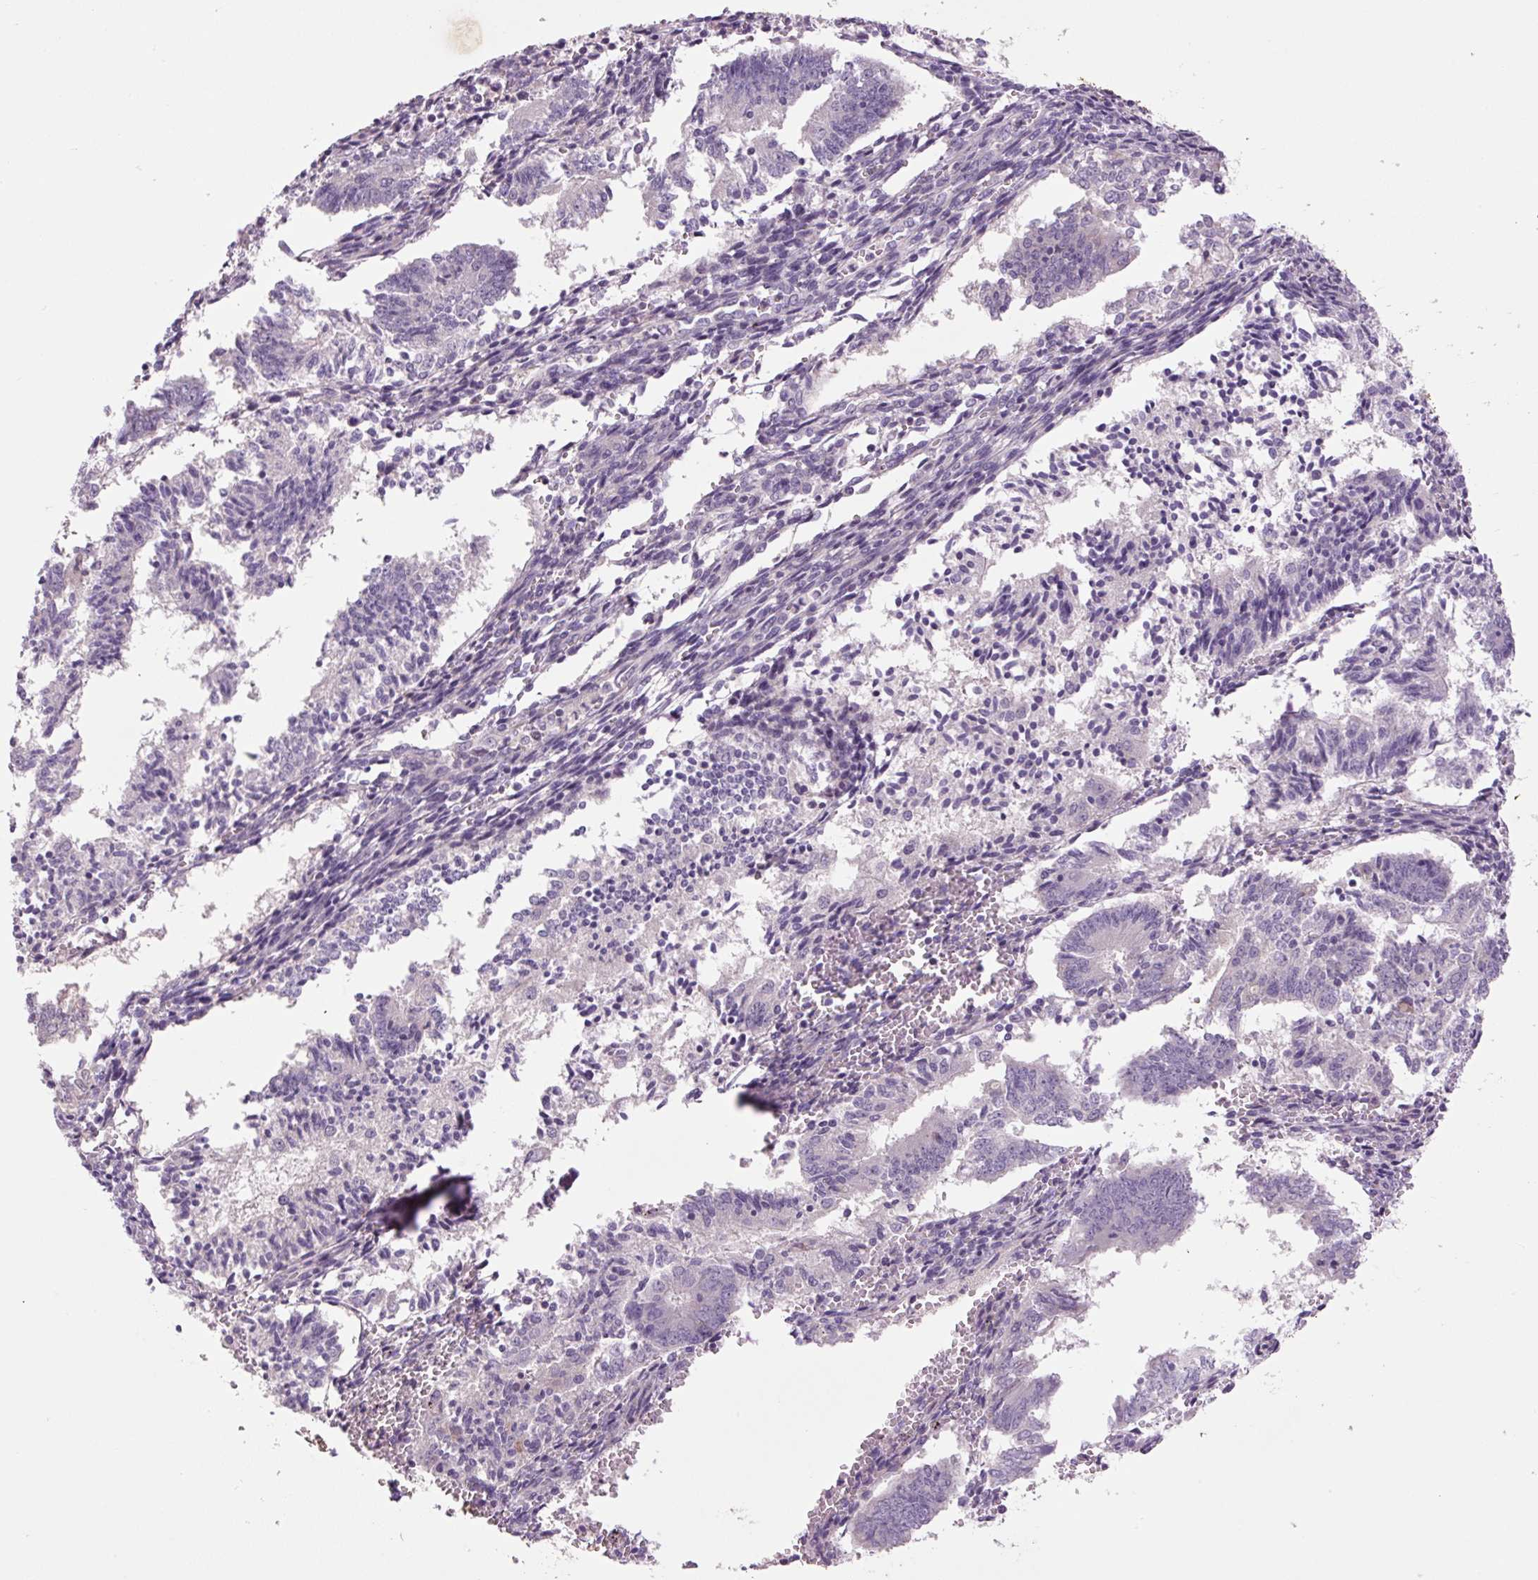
{"staining": {"intensity": "negative", "quantity": "none", "location": "none"}, "tissue": "endometrial cancer", "cell_type": "Tumor cells", "image_type": "cancer", "snomed": [{"axis": "morphology", "description": "Adenocarcinoma, NOS"}, {"axis": "topography", "description": "Endometrium"}], "caption": "A high-resolution photomicrograph shows immunohistochemistry (IHC) staining of endometrial adenocarcinoma, which reveals no significant positivity in tumor cells.", "gene": "TMEM100", "patient": {"sex": "female", "age": 50}}